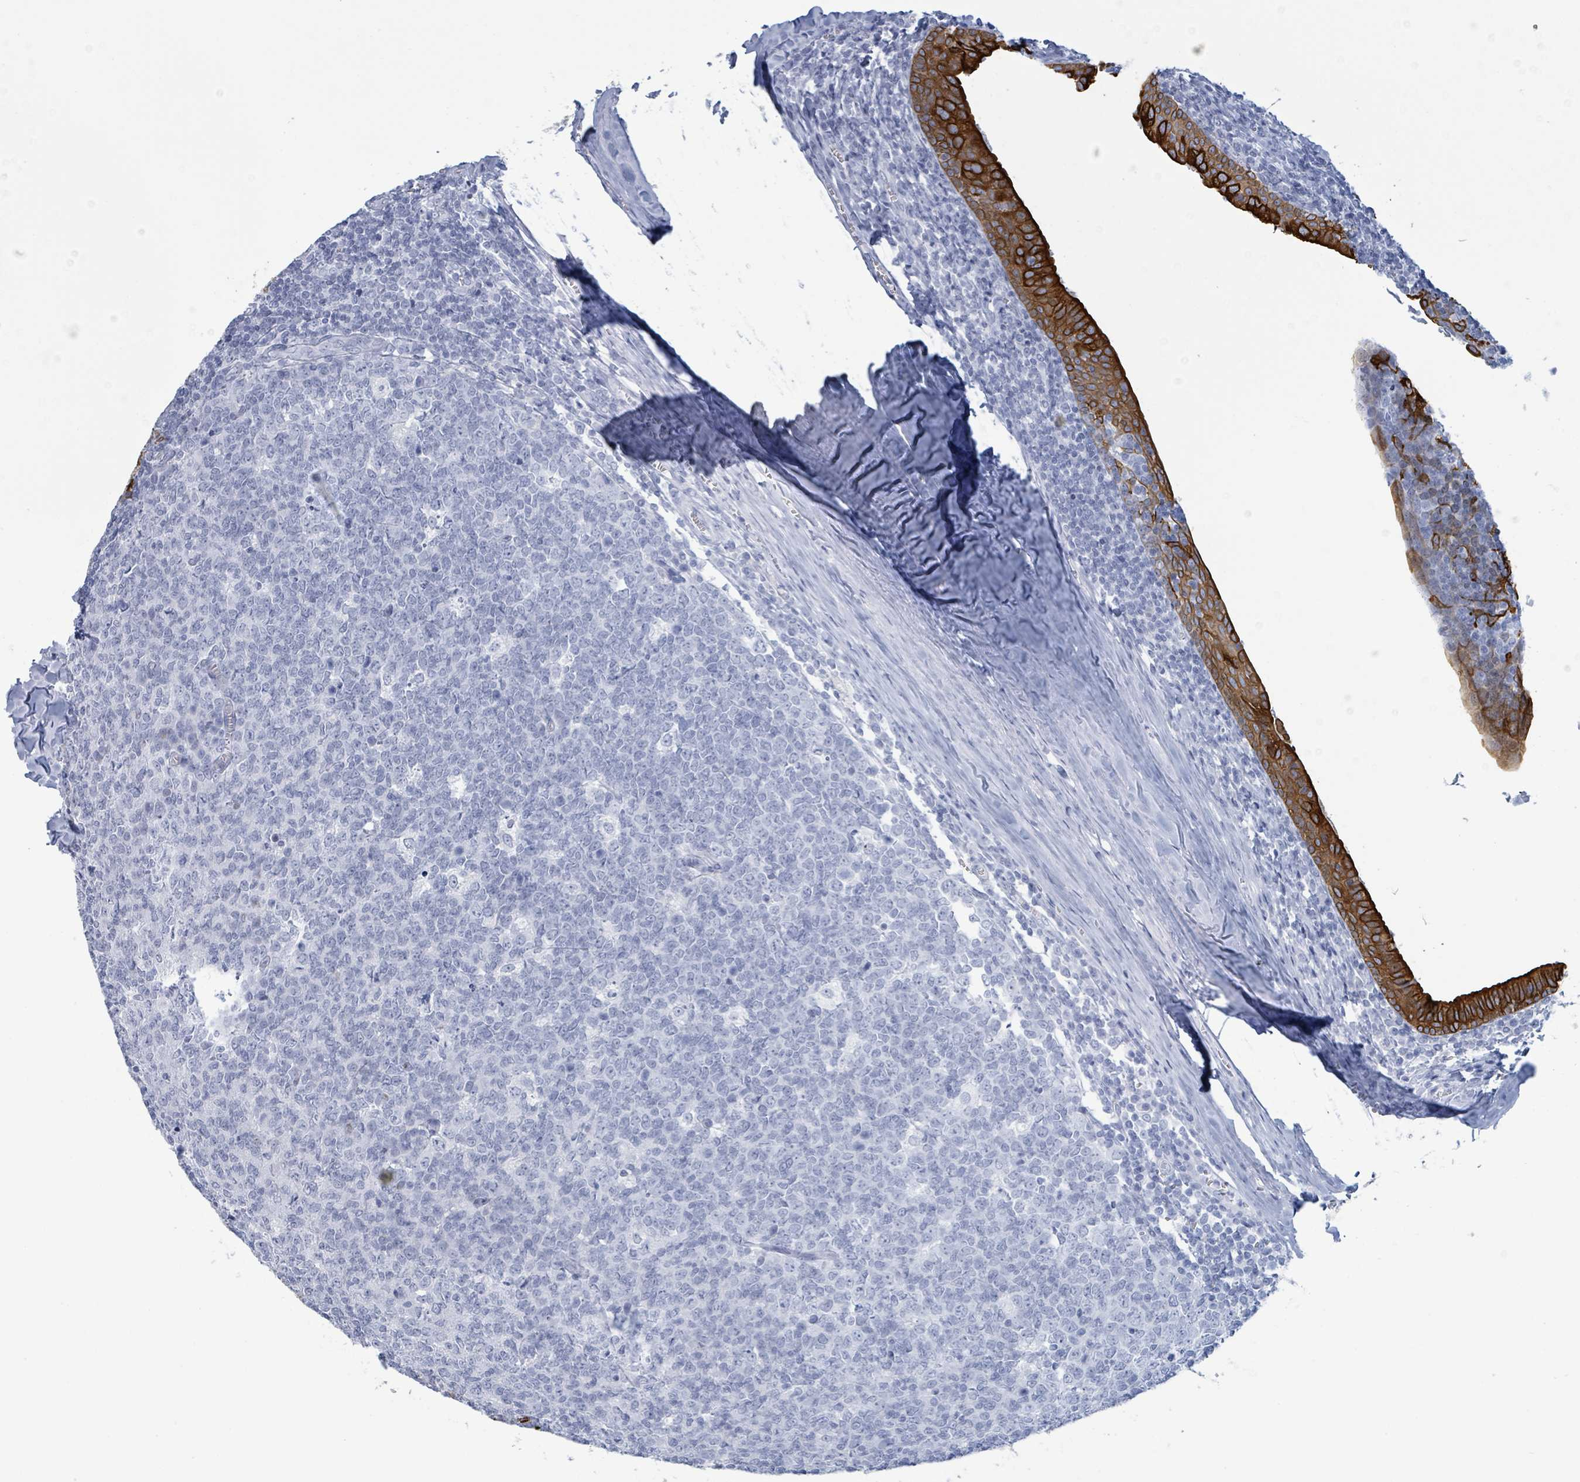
{"staining": {"intensity": "negative", "quantity": "none", "location": "none"}, "tissue": "tonsil", "cell_type": "Germinal center cells", "image_type": "normal", "snomed": [{"axis": "morphology", "description": "Normal tissue, NOS"}, {"axis": "topography", "description": "Tonsil"}], "caption": "High magnification brightfield microscopy of benign tonsil stained with DAB (3,3'-diaminobenzidine) (brown) and counterstained with hematoxylin (blue): germinal center cells show no significant expression. (Brightfield microscopy of DAB IHC at high magnification).", "gene": "KRT8", "patient": {"sex": "male", "age": 27}}